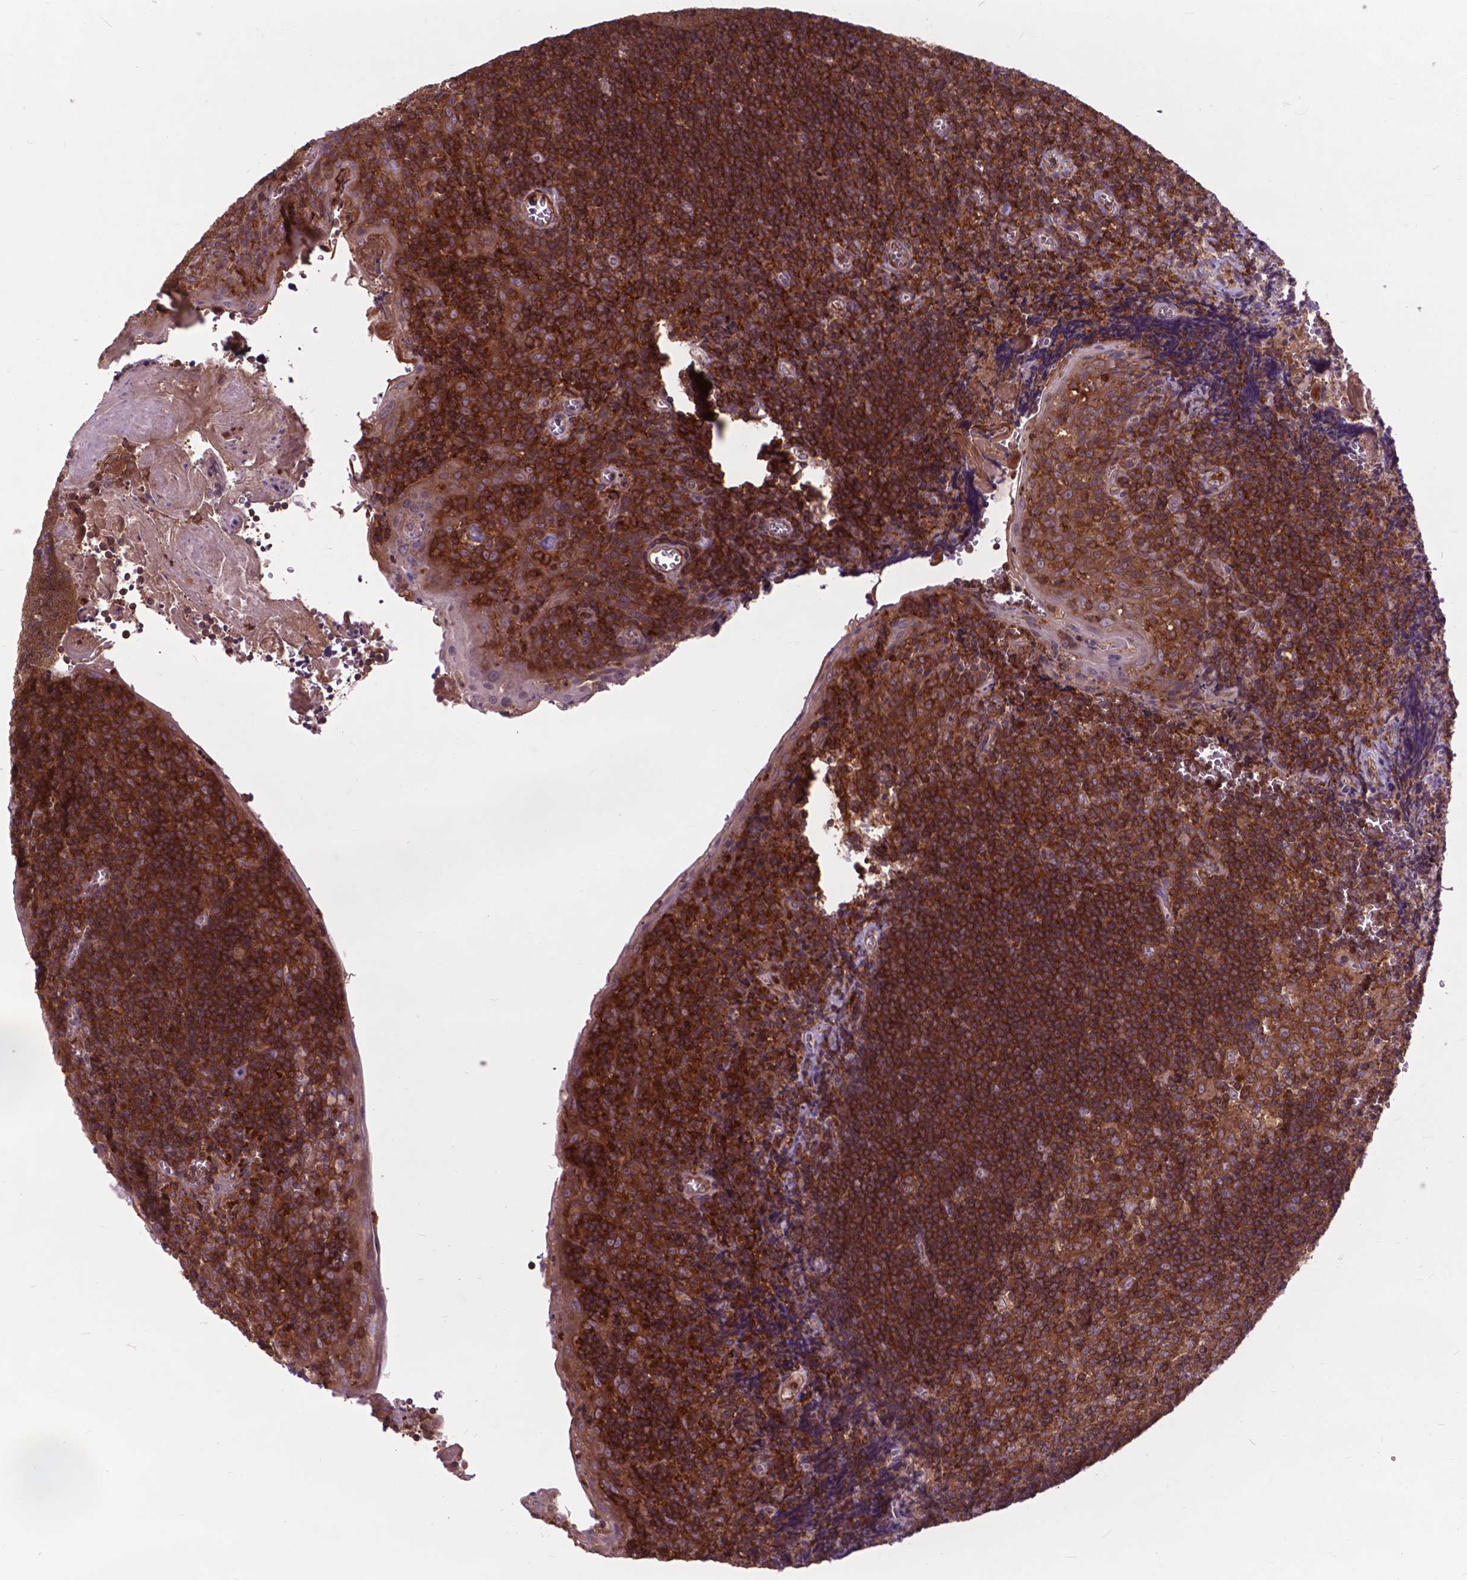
{"staining": {"intensity": "strong", "quantity": ">75%", "location": "cytoplasmic/membranous"}, "tissue": "tonsil", "cell_type": "Germinal center cells", "image_type": "normal", "snomed": [{"axis": "morphology", "description": "Normal tissue, NOS"}, {"axis": "morphology", "description": "Inflammation, NOS"}, {"axis": "topography", "description": "Tonsil"}], "caption": "Human tonsil stained with a brown dye demonstrates strong cytoplasmic/membranous positive expression in about >75% of germinal center cells.", "gene": "ARAF", "patient": {"sex": "female", "age": 31}}